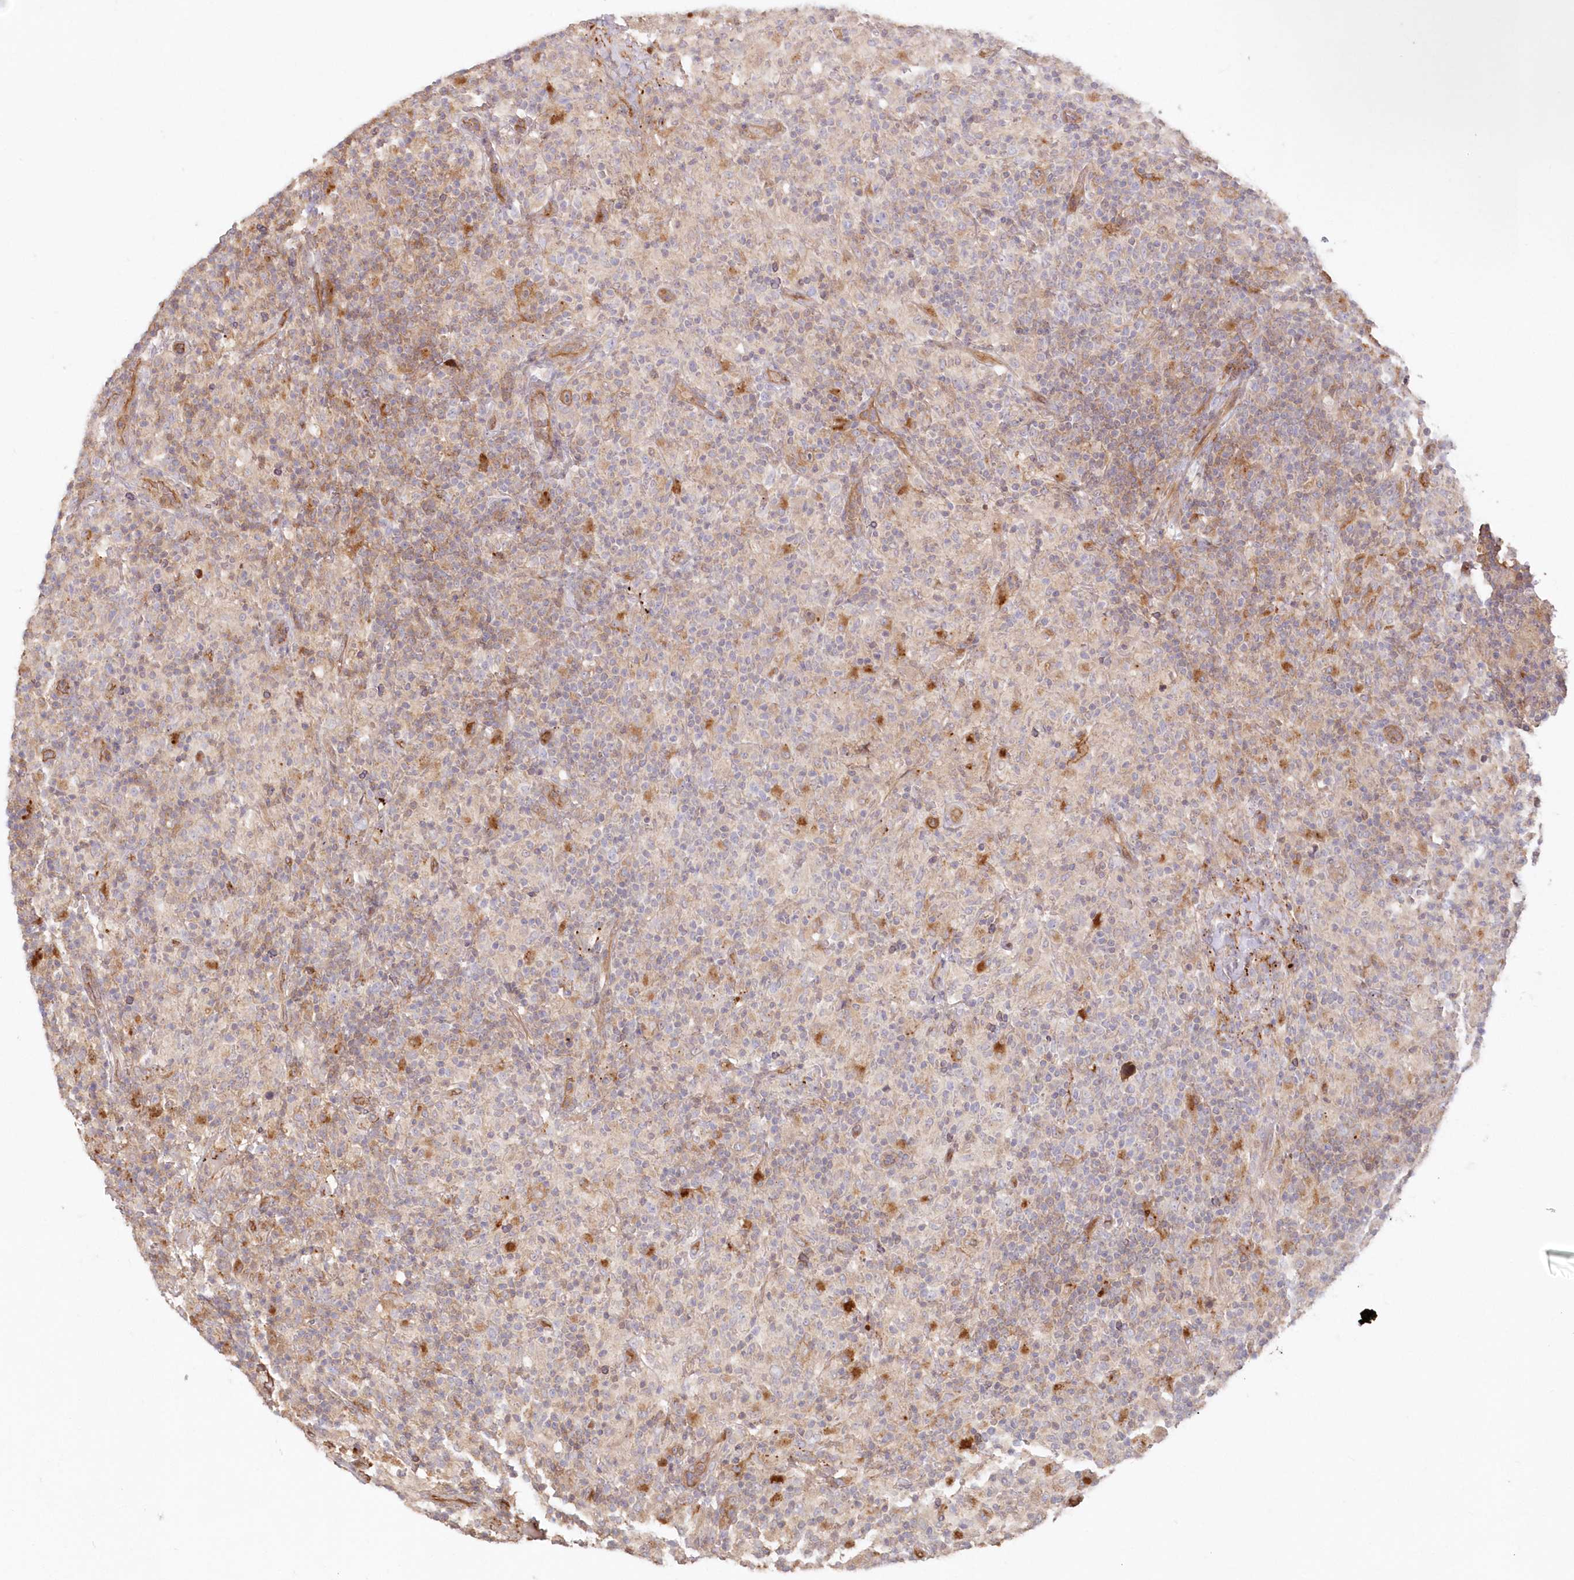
{"staining": {"intensity": "moderate", "quantity": "25%-75%", "location": "cytoplasmic/membranous"}, "tissue": "lymphoma", "cell_type": "Tumor cells", "image_type": "cancer", "snomed": [{"axis": "morphology", "description": "Hodgkin's disease, NOS"}, {"axis": "topography", "description": "Lymph node"}], "caption": "Tumor cells show medium levels of moderate cytoplasmic/membranous expression in about 25%-75% of cells in human lymphoma.", "gene": "GBE1", "patient": {"sex": "male", "age": 70}}